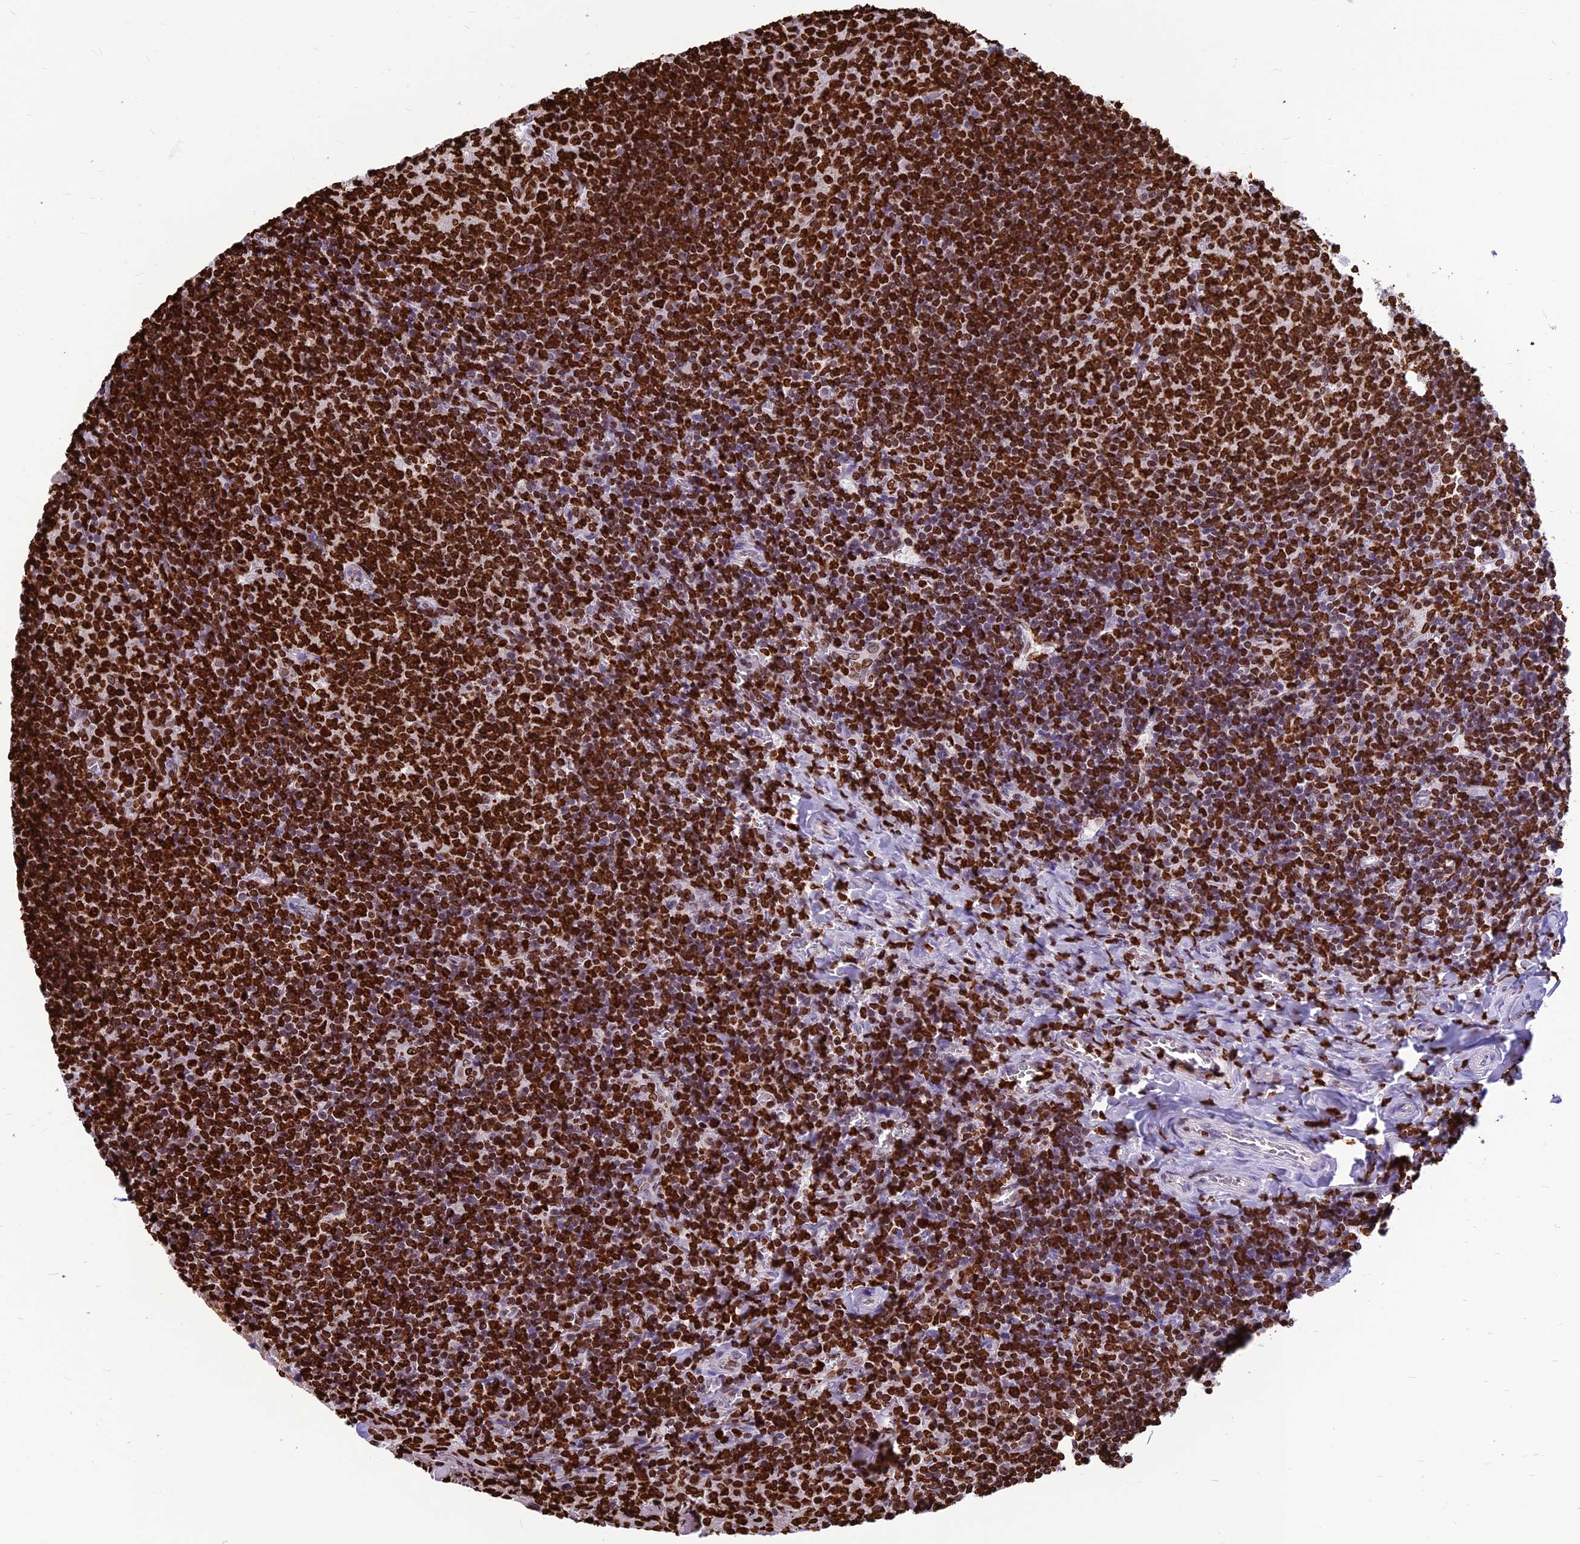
{"staining": {"intensity": "strong", "quantity": ">75%", "location": "nuclear"}, "tissue": "tonsil", "cell_type": "Germinal center cells", "image_type": "normal", "snomed": [{"axis": "morphology", "description": "Normal tissue, NOS"}, {"axis": "topography", "description": "Tonsil"}], "caption": "Immunohistochemical staining of normal human tonsil reveals strong nuclear protein positivity in approximately >75% of germinal center cells. (IHC, brightfield microscopy, high magnification).", "gene": "AKAP17A", "patient": {"sex": "female", "age": 10}}